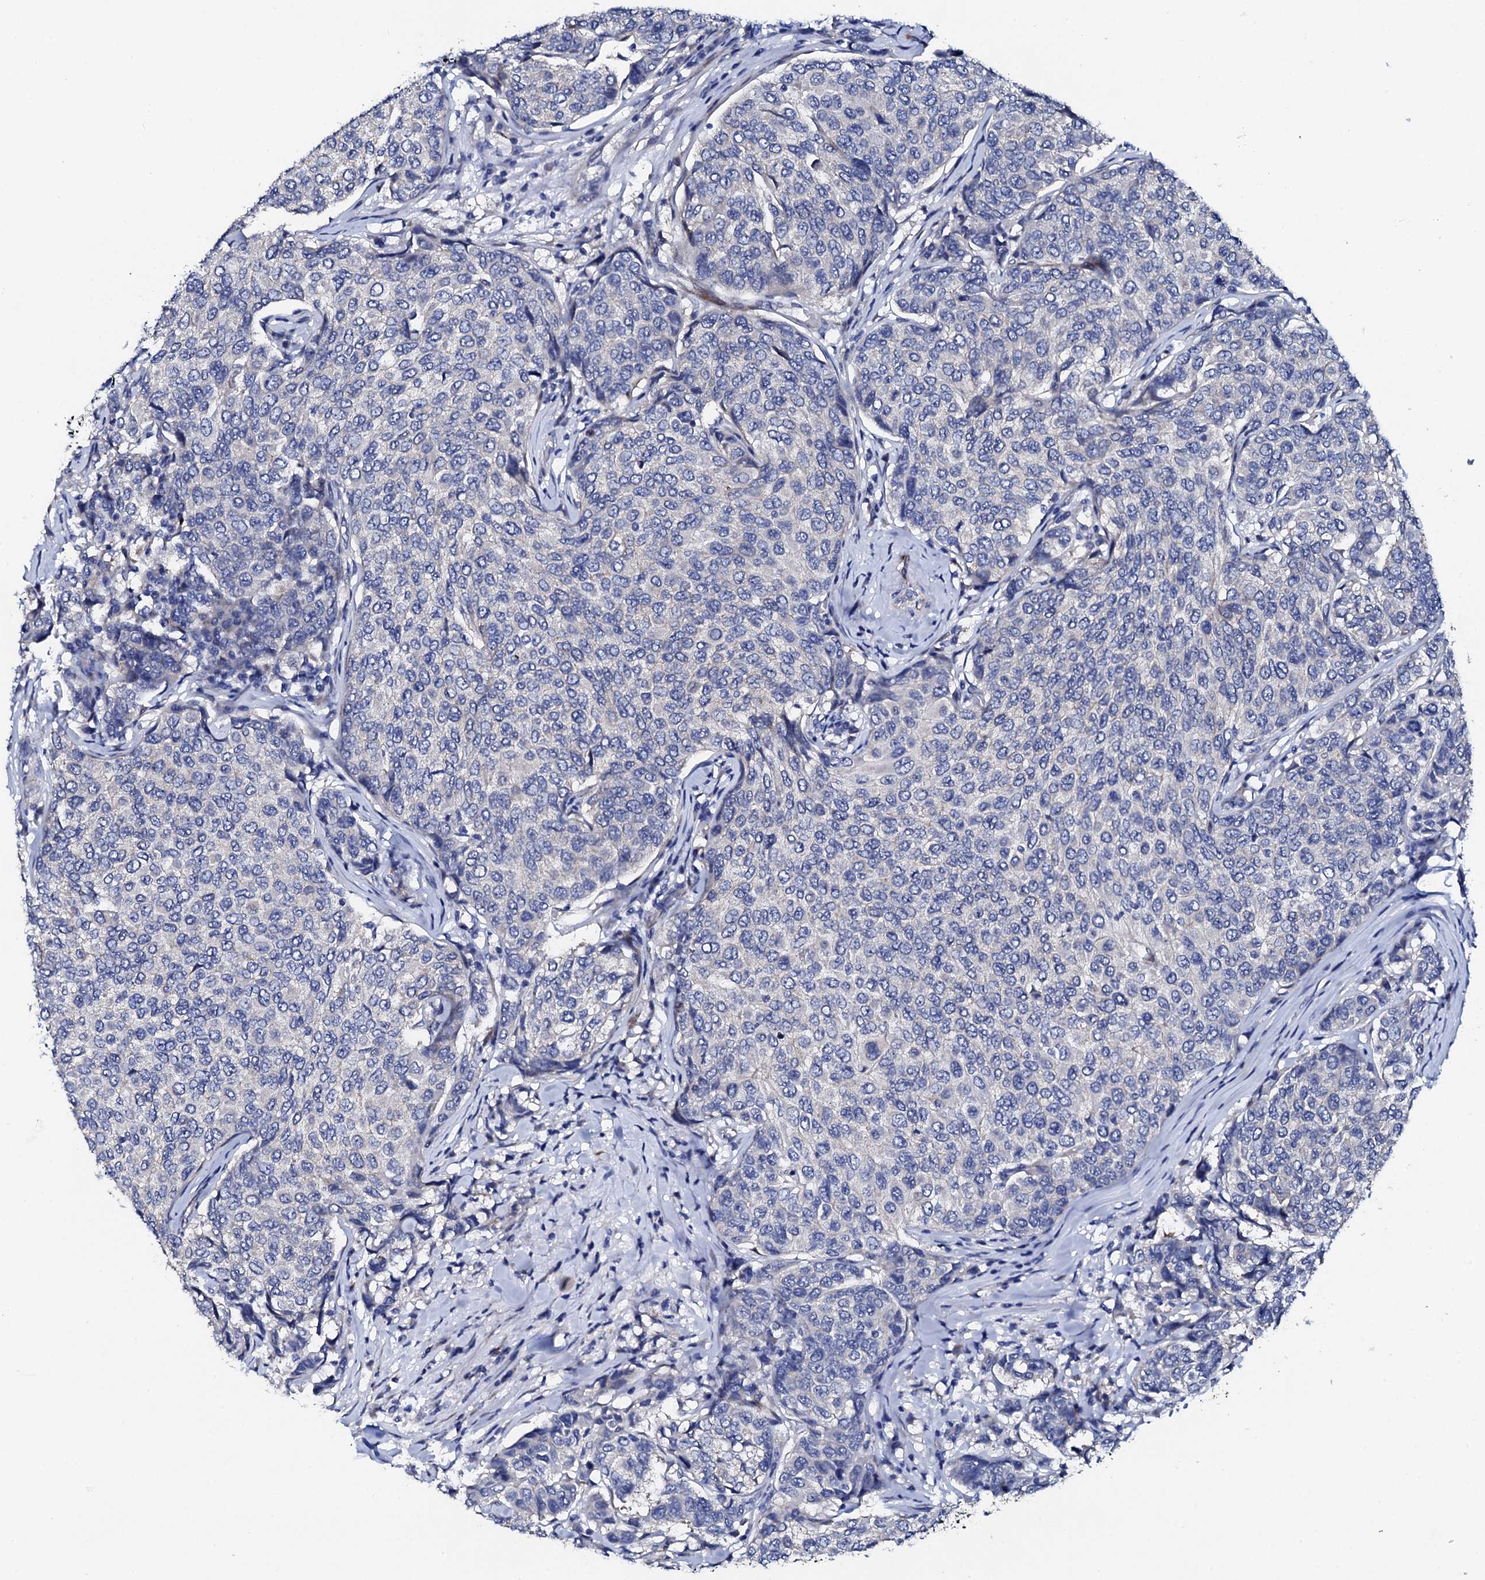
{"staining": {"intensity": "negative", "quantity": "none", "location": "none"}, "tissue": "breast cancer", "cell_type": "Tumor cells", "image_type": "cancer", "snomed": [{"axis": "morphology", "description": "Duct carcinoma"}, {"axis": "topography", "description": "Breast"}], "caption": "A high-resolution micrograph shows immunohistochemistry staining of infiltrating ductal carcinoma (breast), which displays no significant positivity in tumor cells. (DAB (3,3'-diaminobenzidine) immunohistochemistry (IHC) visualized using brightfield microscopy, high magnification).", "gene": "TRDN", "patient": {"sex": "female", "age": 55}}